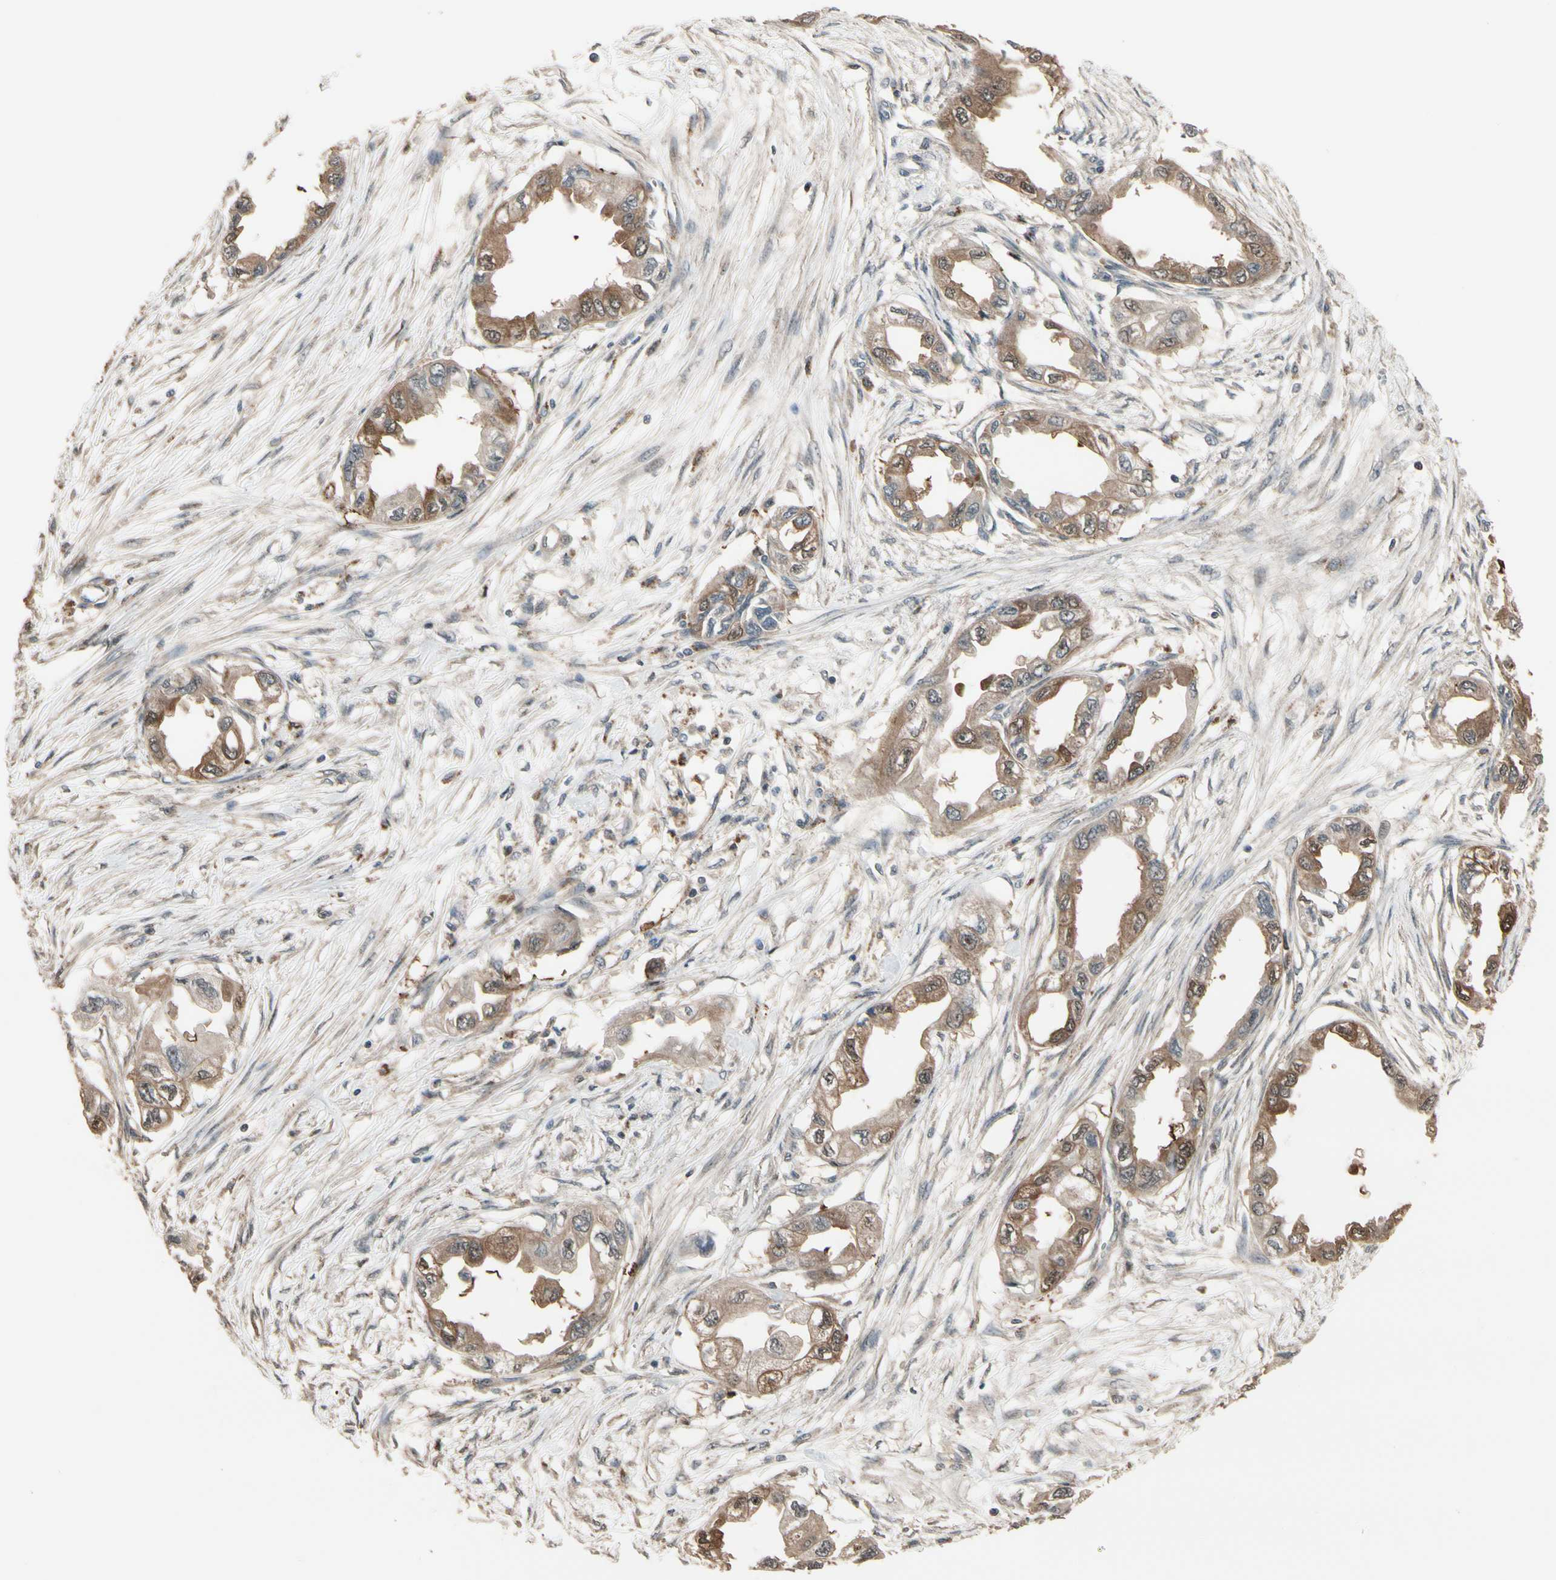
{"staining": {"intensity": "weak", "quantity": ">75%", "location": "cytoplasmic/membranous"}, "tissue": "endometrial cancer", "cell_type": "Tumor cells", "image_type": "cancer", "snomed": [{"axis": "morphology", "description": "Adenocarcinoma, NOS"}, {"axis": "topography", "description": "Endometrium"}], "caption": "The photomicrograph exhibits staining of endometrial cancer (adenocarcinoma), revealing weak cytoplasmic/membranous protein expression (brown color) within tumor cells.", "gene": "CSF1R", "patient": {"sex": "female", "age": 67}}